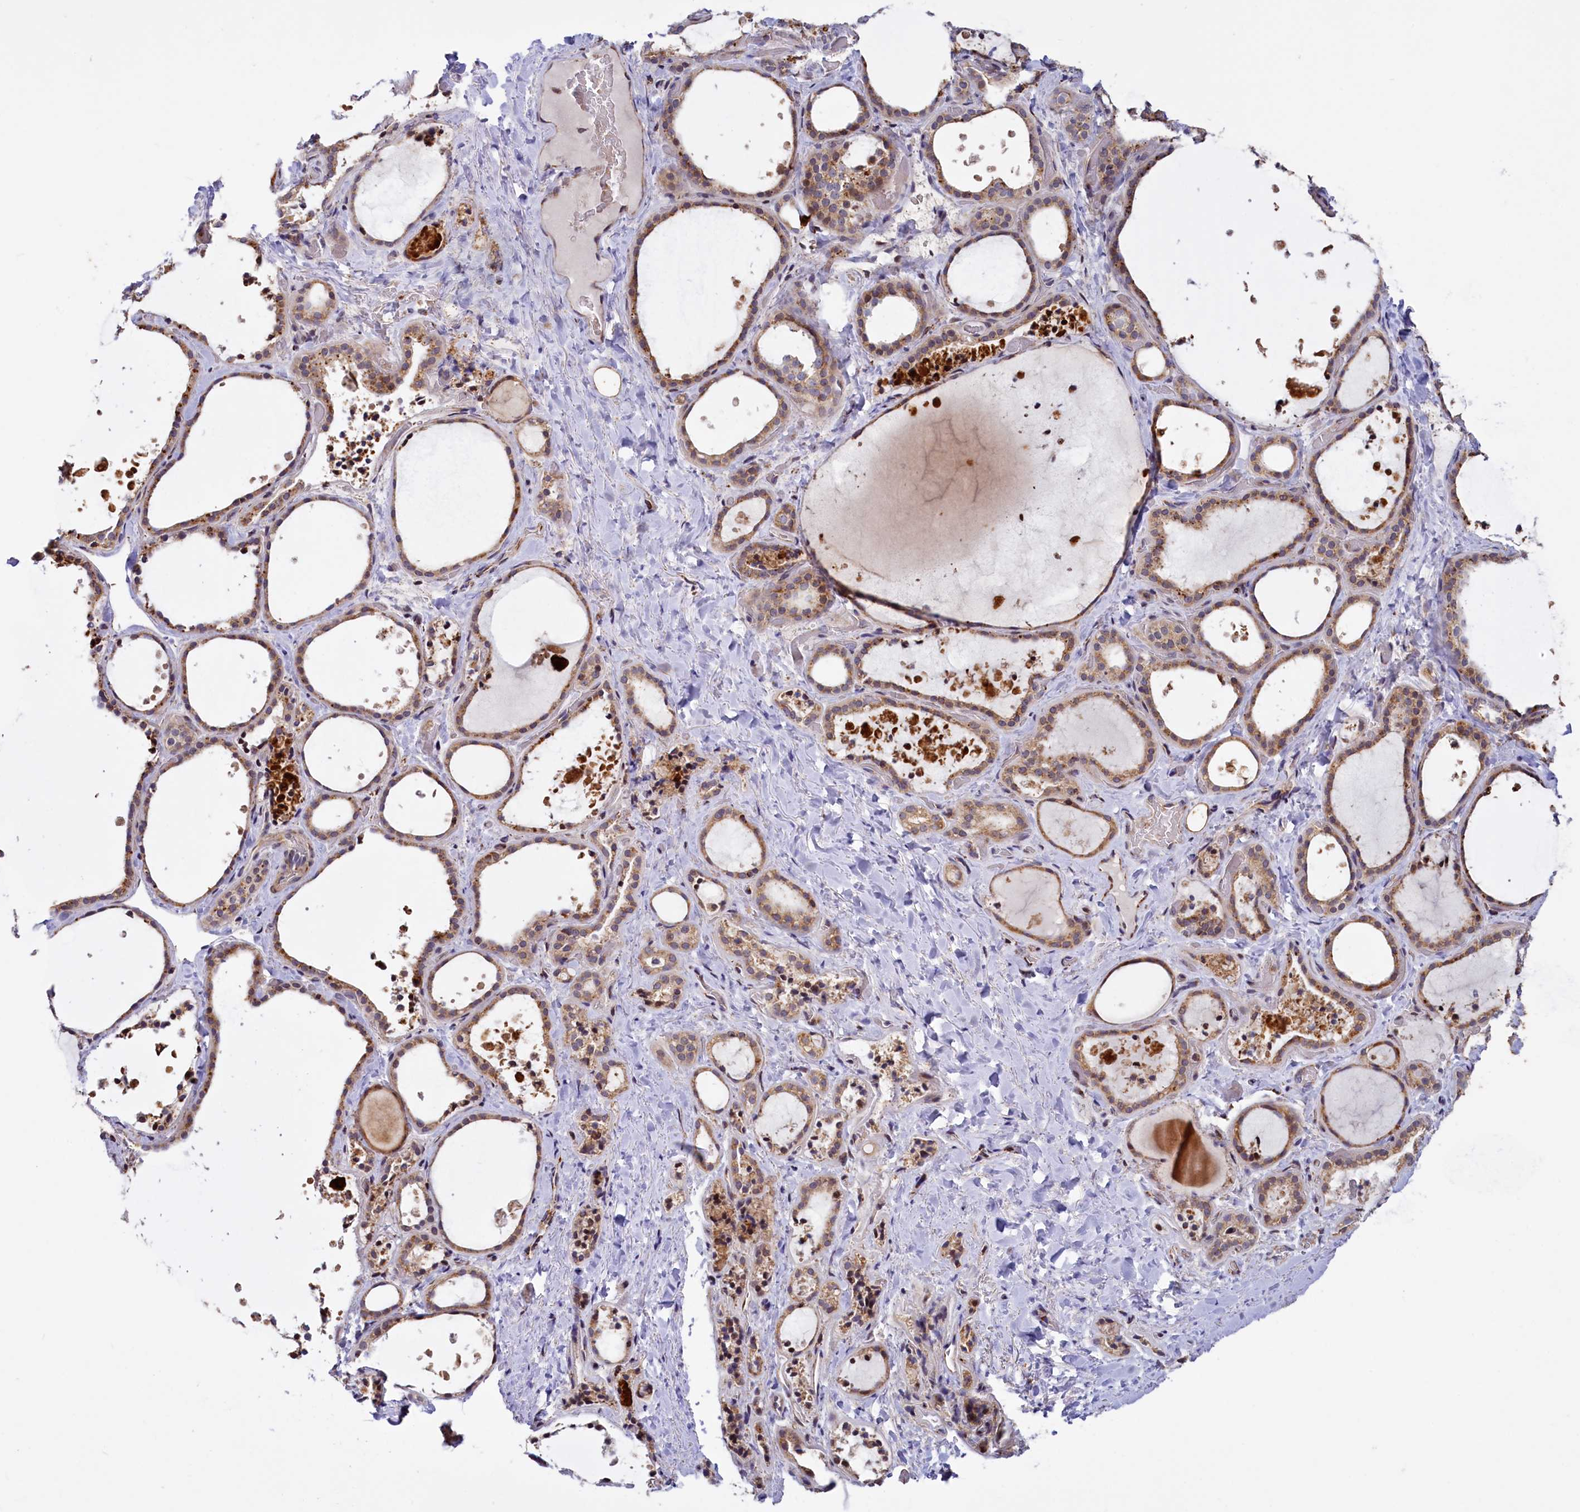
{"staining": {"intensity": "moderate", "quantity": ">75%", "location": "cytoplasmic/membranous"}, "tissue": "thyroid gland", "cell_type": "Glandular cells", "image_type": "normal", "snomed": [{"axis": "morphology", "description": "Normal tissue, NOS"}, {"axis": "topography", "description": "Thyroid gland"}], "caption": "Thyroid gland stained with IHC displays moderate cytoplasmic/membranous expression in approximately >75% of glandular cells.", "gene": "DYNC2H1", "patient": {"sex": "female", "age": 44}}